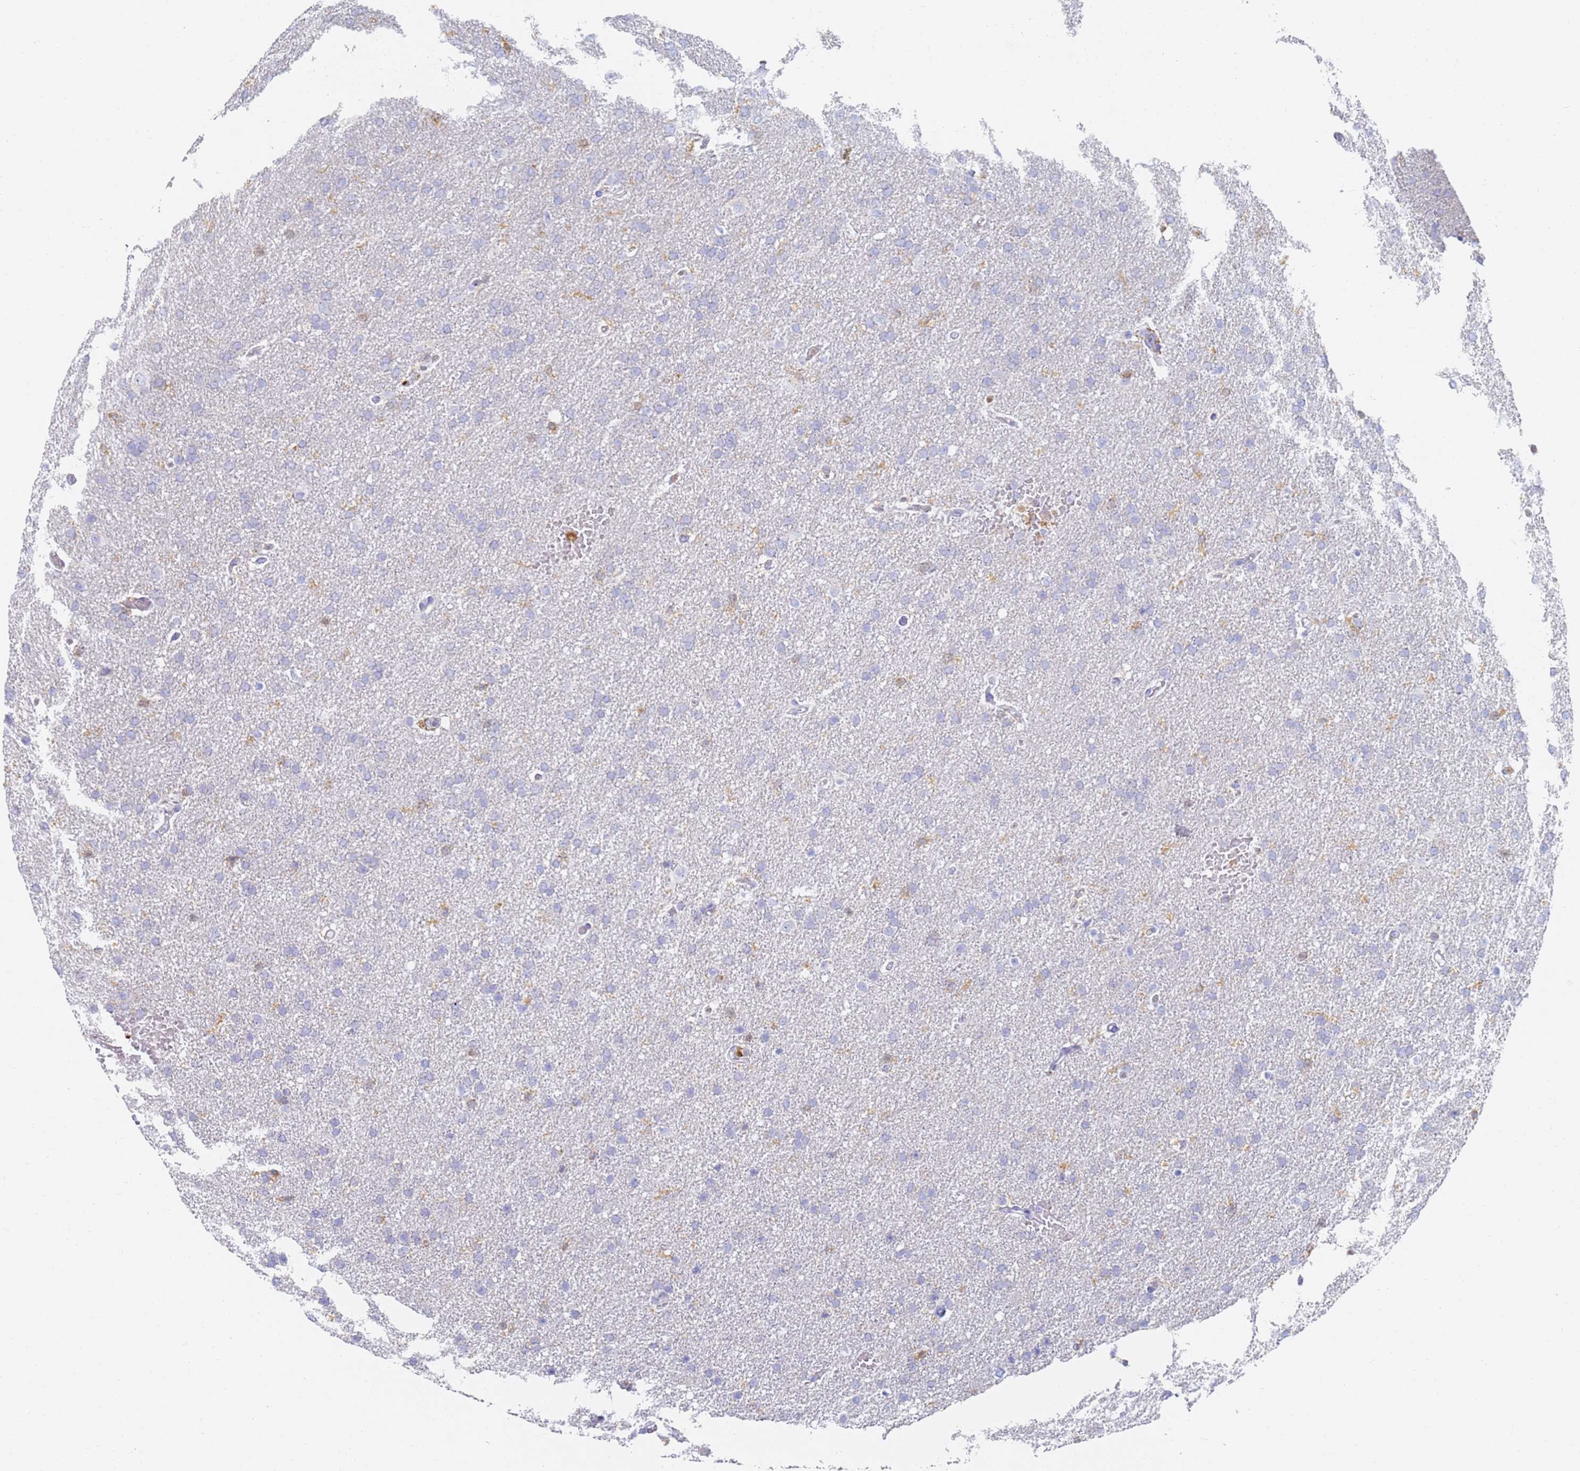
{"staining": {"intensity": "negative", "quantity": "none", "location": "none"}, "tissue": "glioma", "cell_type": "Tumor cells", "image_type": "cancer", "snomed": [{"axis": "morphology", "description": "Glioma, malignant, High grade"}, {"axis": "topography", "description": "Brain"}], "caption": "A micrograph of glioma stained for a protein reveals no brown staining in tumor cells.", "gene": "BIN2", "patient": {"sex": "male", "age": 72}}